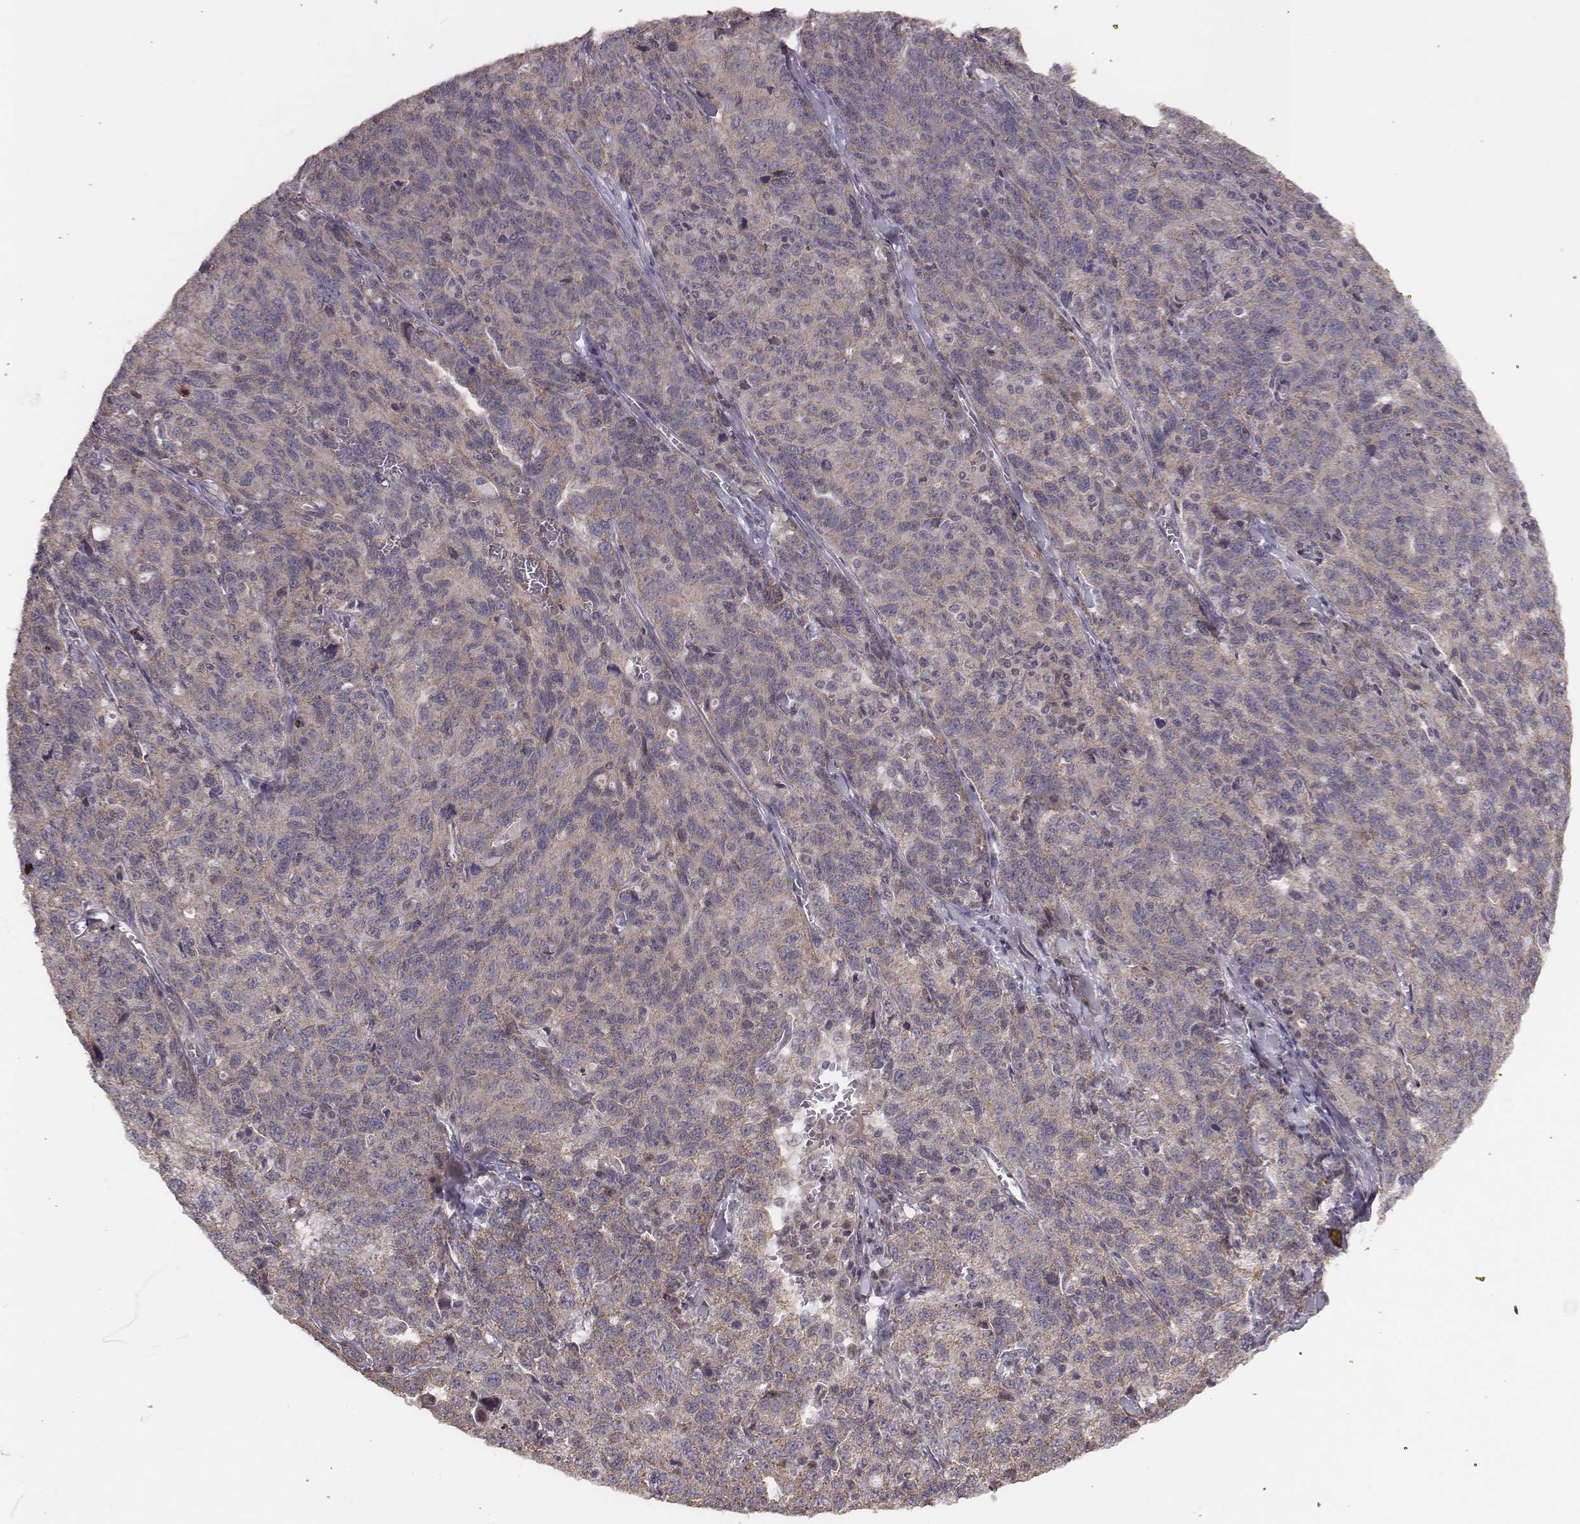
{"staining": {"intensity": "weak", "quantity": "25%-75%", "location": "cytoplasmic/membranous"}, "tissue": "ovarian cancer", "cell_type": "Tumor cells", "image_type": "cancer", "snomed": [{"axis": "morphology", "description": "Cystadenocarcinoma, serous, NOS"}, {"axis": "topography", "description": "Ovary"}], "caption": "An IHC photomicrograph of neoplastic tissue is shown. Protein staining in brown shows weak cytoplasmic/membranous positivity in ovarian cancer within tumor cells.", "gene": "HAVCR1", "patient": {"sex": "female", "age": 71}}